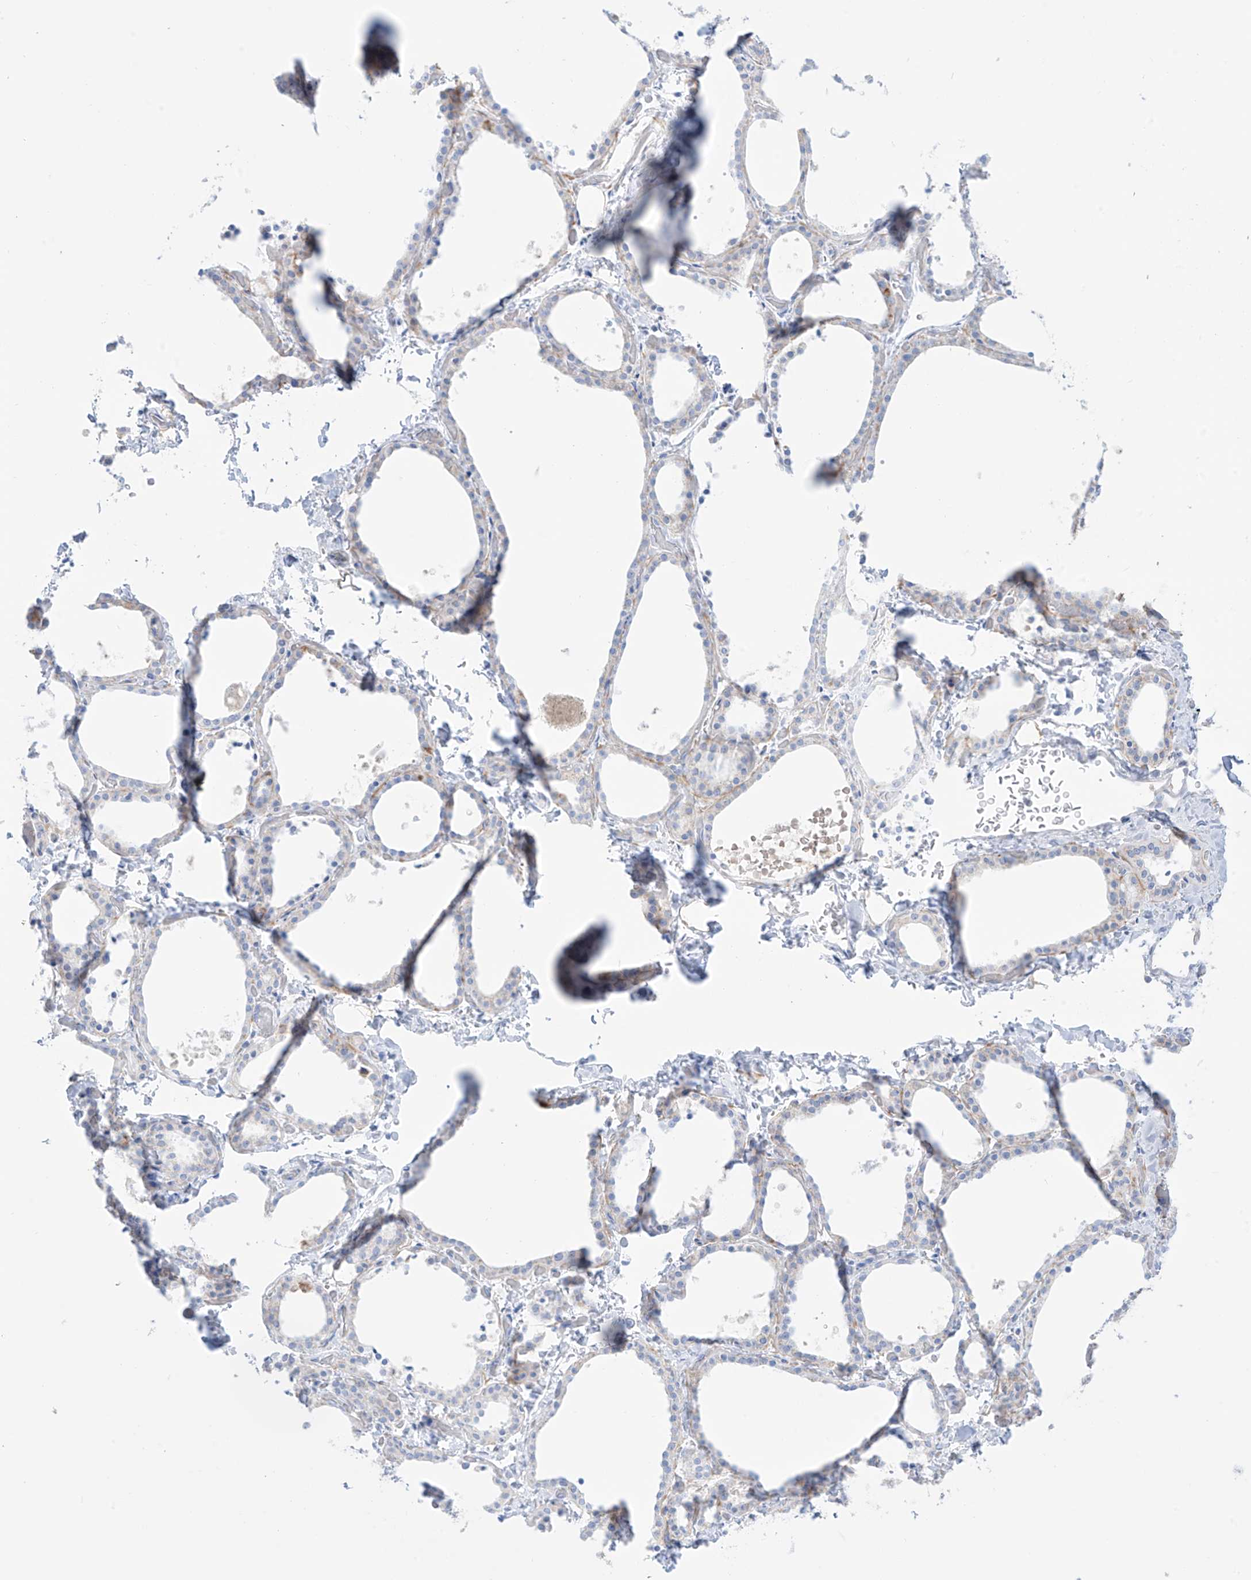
{"staining": {"intensity": "negative", "quantity": "none", "location": "none"}, "tissue": "thyroid gland", "cell_type": "Glandular cells", "image_type": "normal", "snomed": [{"axis": "morphology", "description": "Normal tissue, NOS"}, {"axis": "topography", "description": "Thyroid gland"}], "caption": "Glandular cells are negative for protein expression in normal human thyroid gland. (DAB immunohistochemistry (IHC) with hematoxylin counter stain).", "gene": "SLC26A3", "patient": {"sex": "female", "age": 44}}